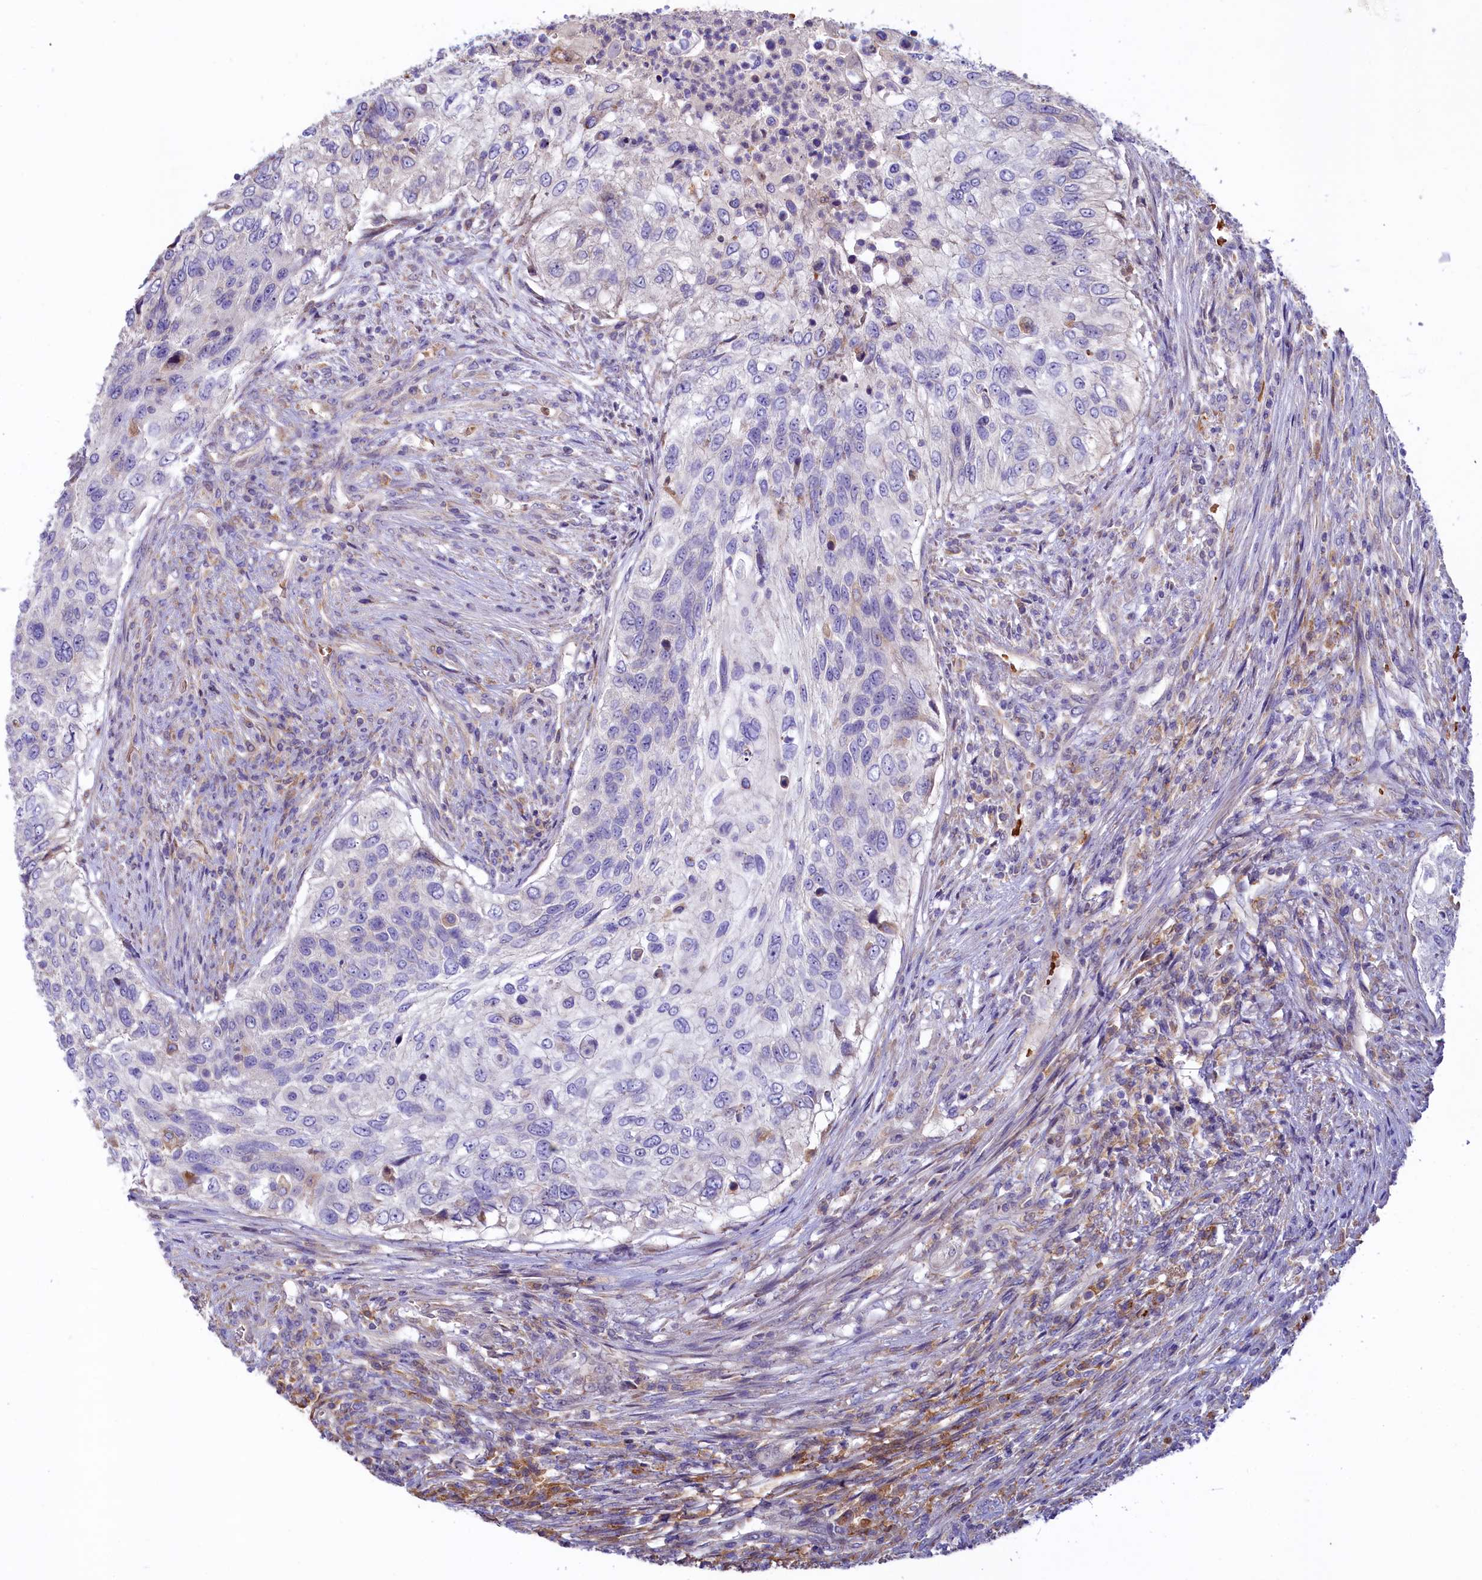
{"staining": {"intensity": "negative", "quantity": "none", "location": "none"}, "tissue": "urothelial cancer", "cell_type": "Tumor cells", "image_type": "cancer", "snomed": [{"axis": "morphology", "description": "Urothelial carcinoma, High grade"}, {"axis": "topography", "description": "Urinary bladder"}], "caption": "This image is of urothelial cancer stained with IHC to label a protein in brown with the nuclei are counter-stained blue. There is no expression in tumor cells. (Brightfield microscopy of DAB immunohistochemistry at high magnification).", "gene": "HPS6", "patient": {"sex": "female", "age": 60}}